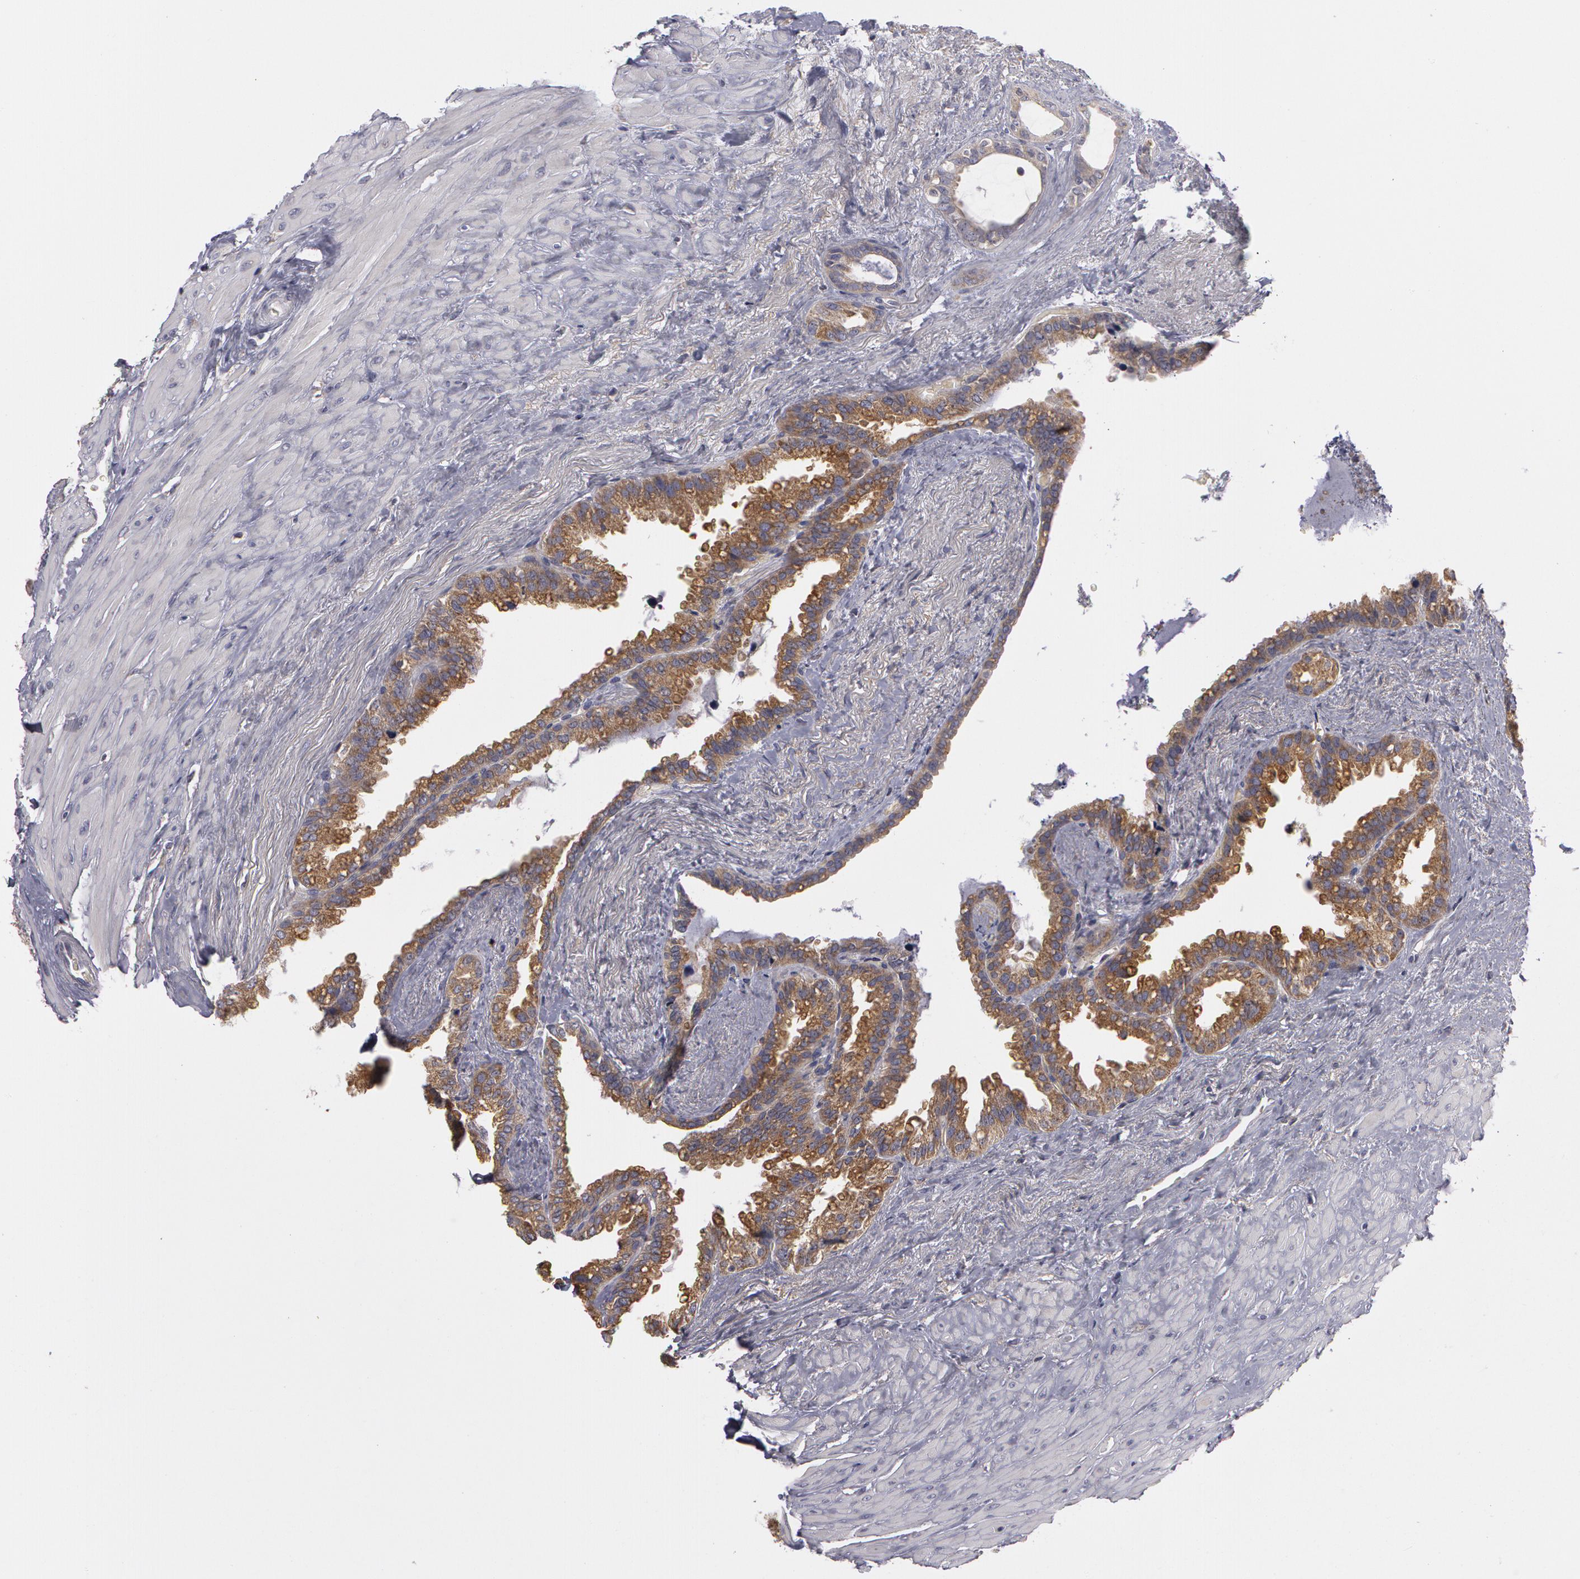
{"staining": {"intensity": "moderate", "quantity": ">75%", "location": "cytoplasmic/membranous"}, "tissue": "seminal vesicle", "cell_type": "Glandular cells", "image_type": "normal", "snomed": [{"axis": "morphology", "description": "Normal tissue, NOS"}, {"axis": "topography", "description": "Prostate"}, {"axis": "topography", "description": "Seminal veicle"}], "caption": "An IHC photomicrograph of normal tissue is shown. Protein staining in brown highlights moderate cytoplasmic/membranous positivity in seminal vesicle within glandular cells. The staining is performed using DAB brown chromogen to label protein expression. The nuclei are counter-stained blue using hematoxylin.", "gene": "NEK9", "patient": {"sex": "male", "age": 63}}